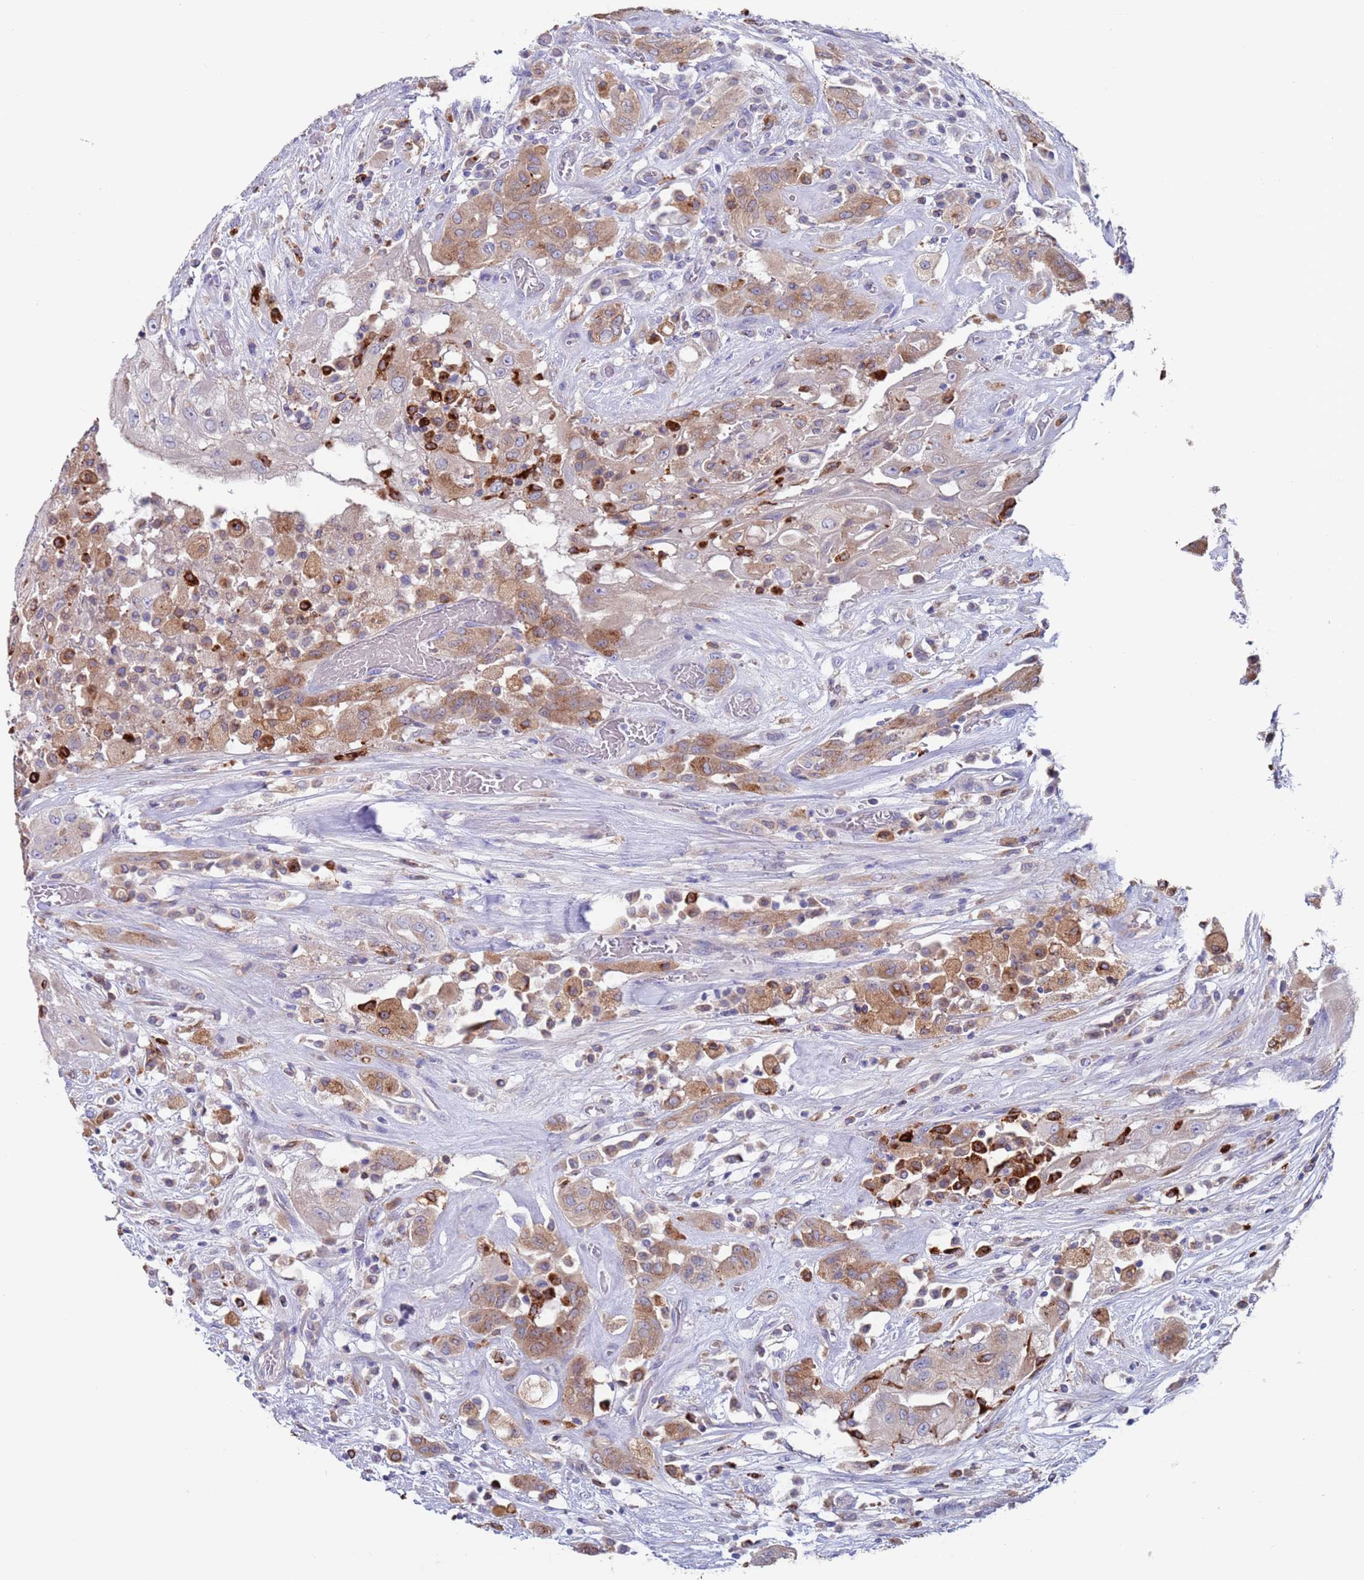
{"staining": {"intensity": "moderate", "quantity": "25%-75%", "location": "cytoplasmic/membranous"}, "tissue": "thyroid cancer", "cell_type": "Tumor cells", "image_type": "cancer", "snomed": [{"axis": "morphology", "description": "Papillary adenocarcinoma, NOS"}, {"axis": "topography", "description": "Thyroid gland"}], "caption": "Immunohistochemistry of human papillary adenocarcinoma (thyroid) reveals medium levels of moderate cytoplasmic/membranous positivity in approximately 25%-75% of tumor cells.", "gene": "GREB1L", "patient": {"sex": "female", "age": 59}}